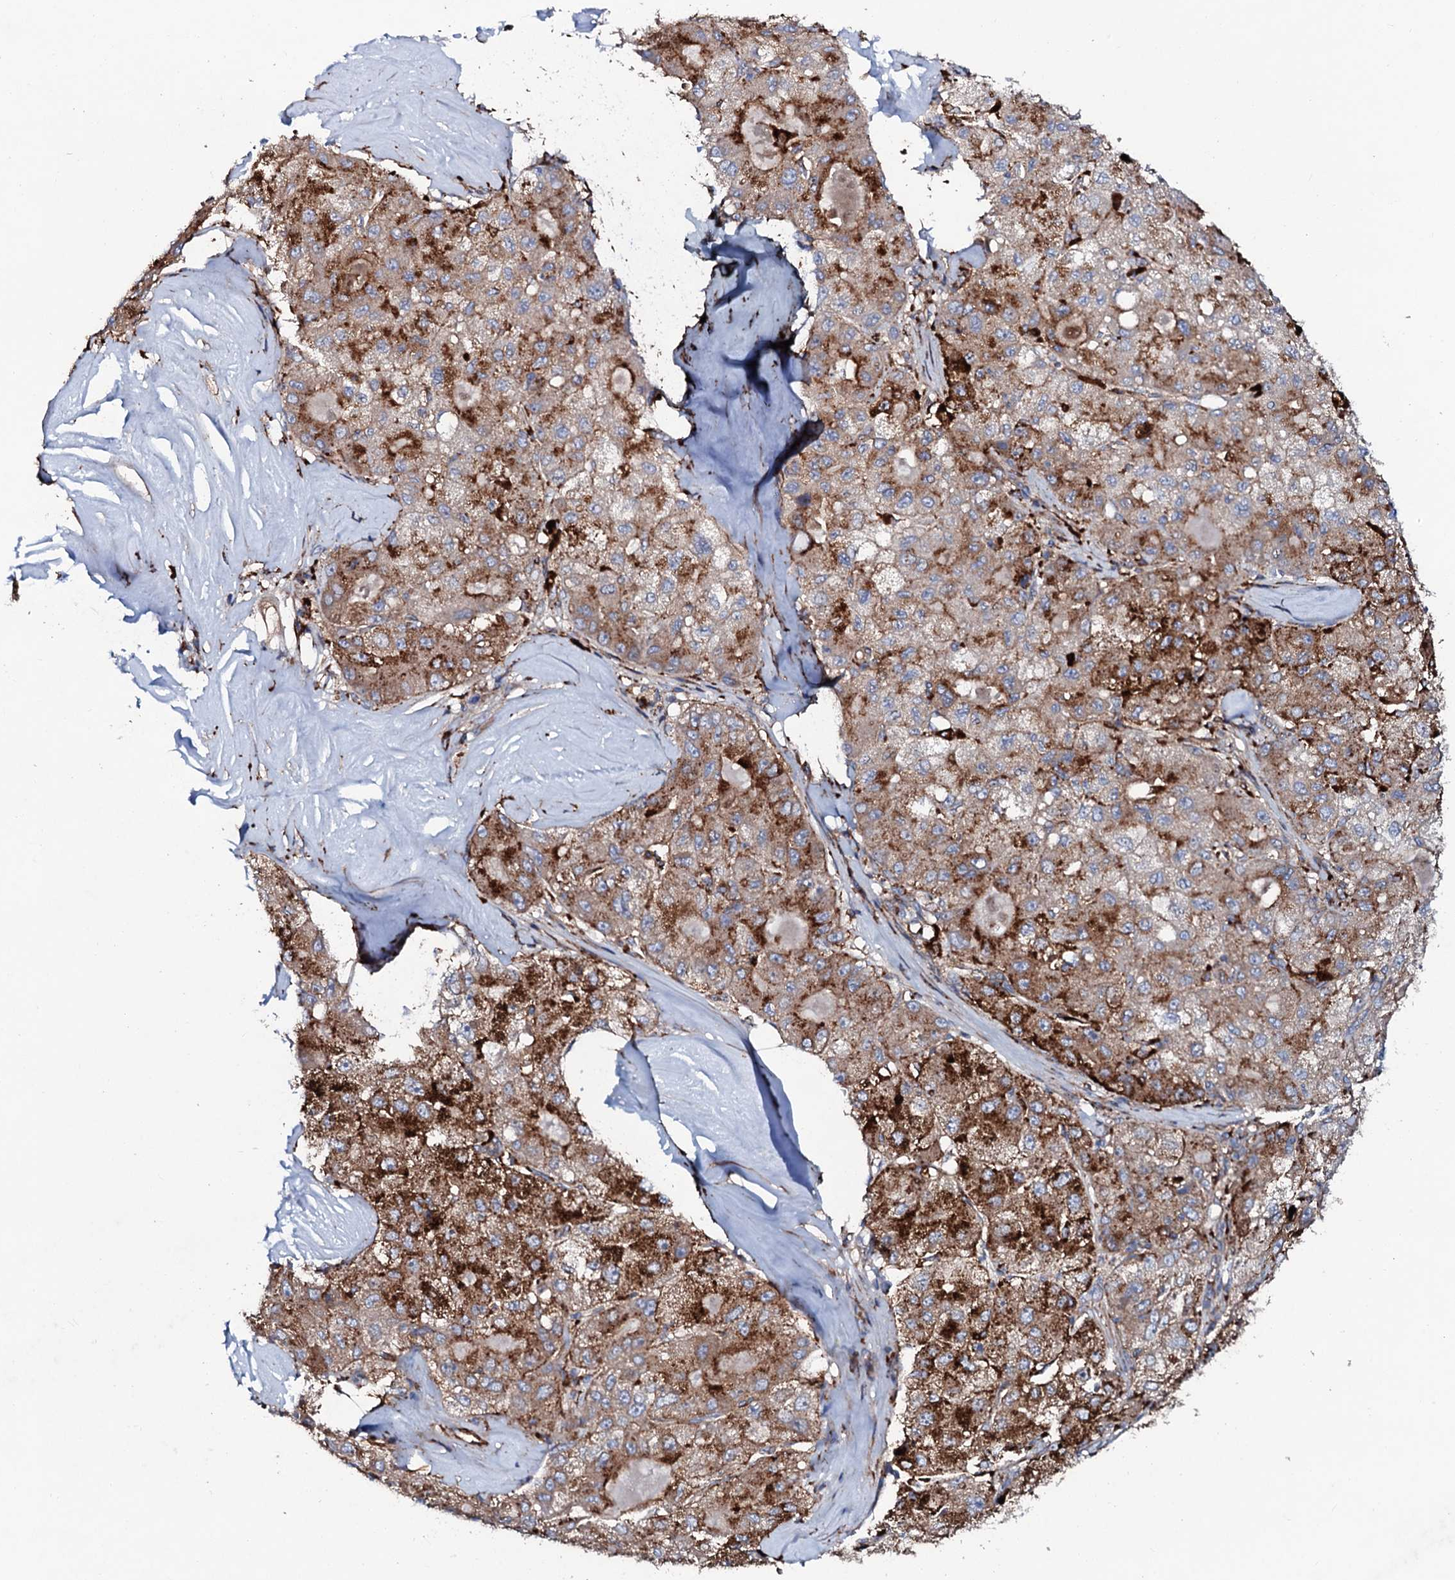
{"staining": {"intensity": "strong", "quantity": "25%-75%", "location": "cytoplasmic/membranous"}, "tissue": "liver cancer", "cell_type": "Tumor cells", "image_type": "cancer", "snomed": [{"axis": "morphology", "description": "Carcinoma, Hepatocellular, NOS"}, {"axis": "topography", "description": "Liver"}], "caption": "Human liver cancer (hepatocellular carcinoma) stained with a protein marker demonstrates strong staining in tumor cells.", "gene": "P2RX4", "patient": {"sex": "male", "age": 80}}